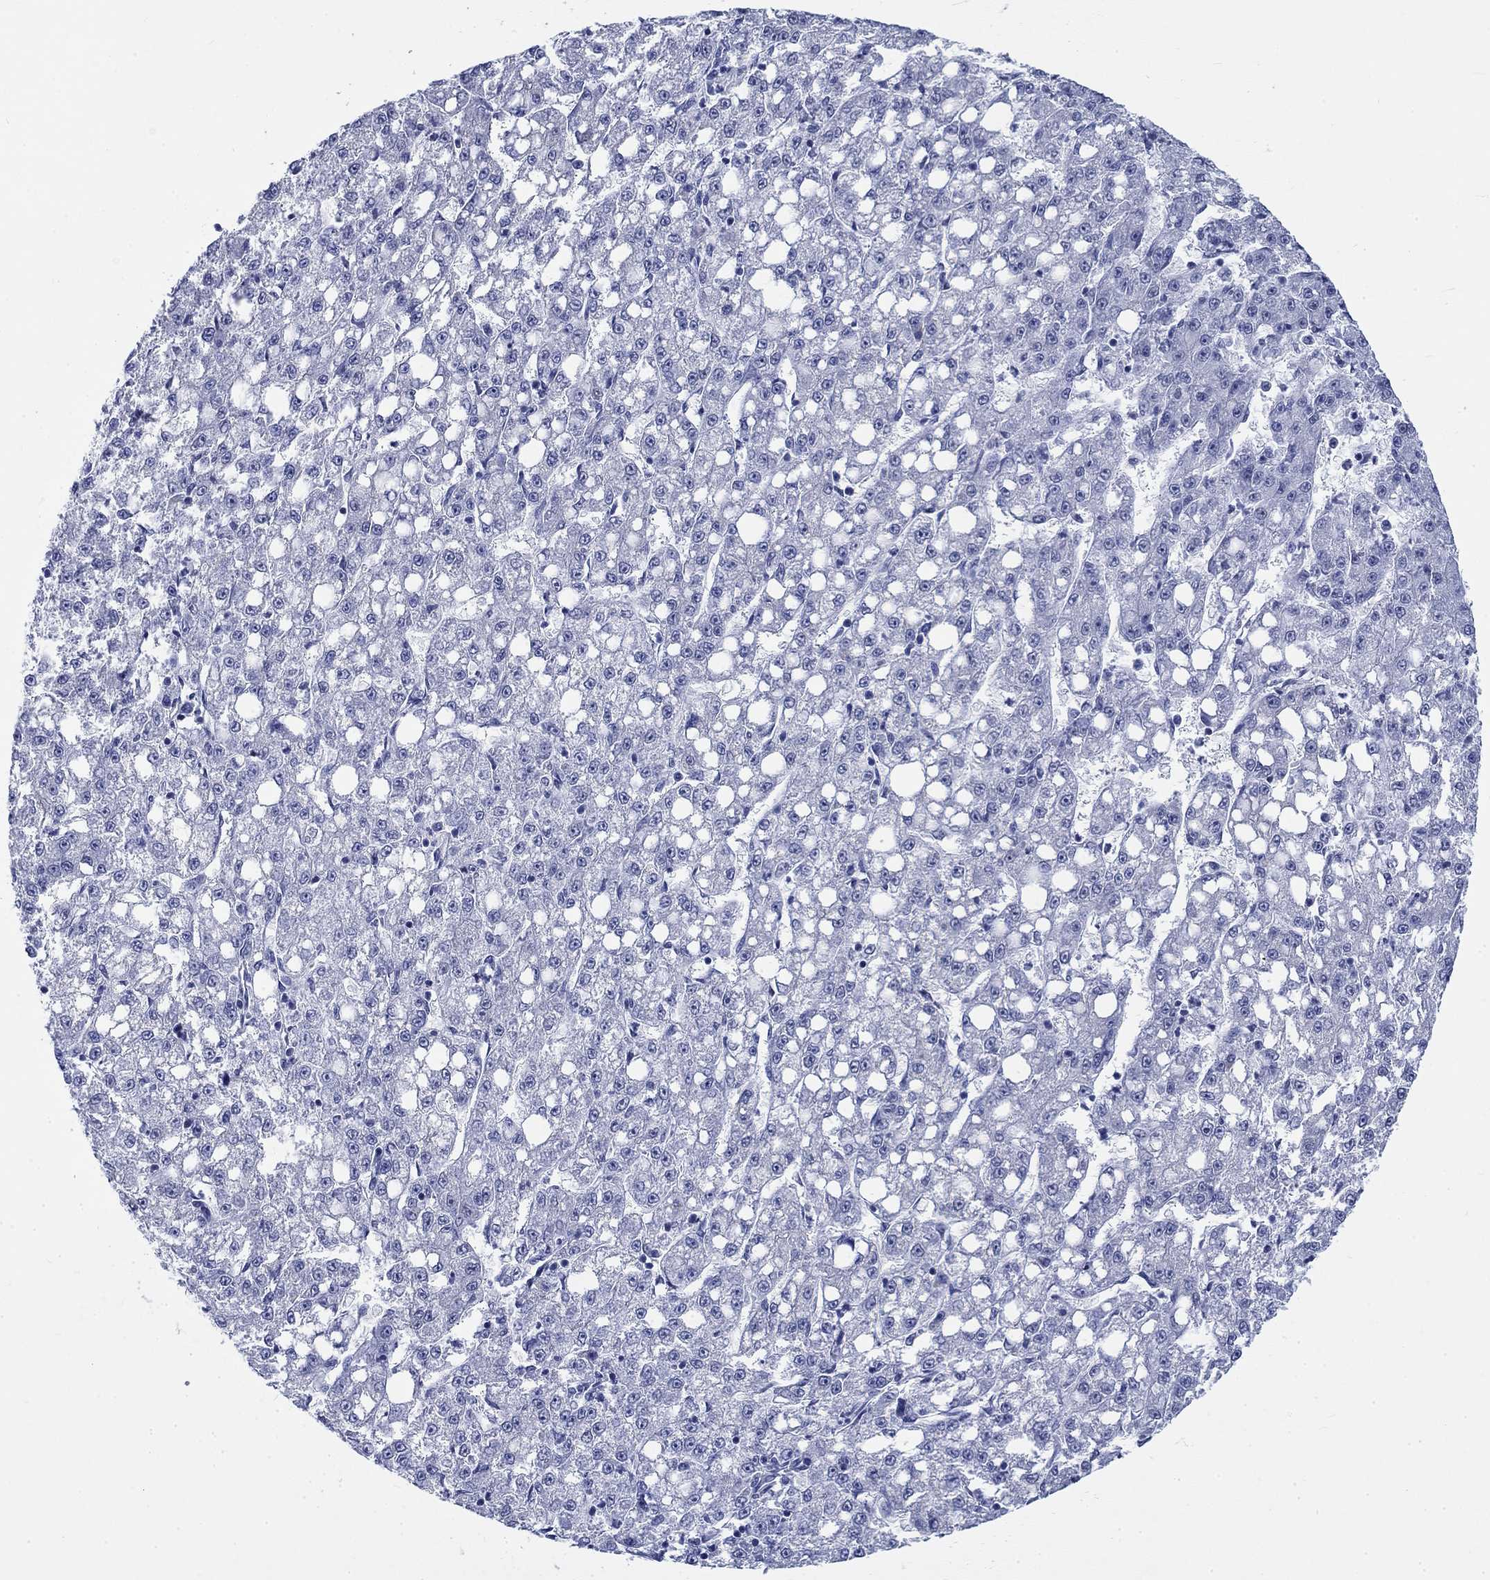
{"staining": {"intensity": "negative", "quantity": "none", "location": "none"}, "tissue": "liver cancer", "cell_type": "Tumor cells", "image_type": "cancer", "snomed": [{"axis": "morphology", "description": "Carcinoma, Hepatocellular, NOS"}, {"axis": "topography", "description": "Liver"}], "caption": "DAB immunohistochemical staining of liver cancer exhibits no significant staining in tumor cells.", "gene": "KRT76", "patient": {"sex": "female", "age": 65}}